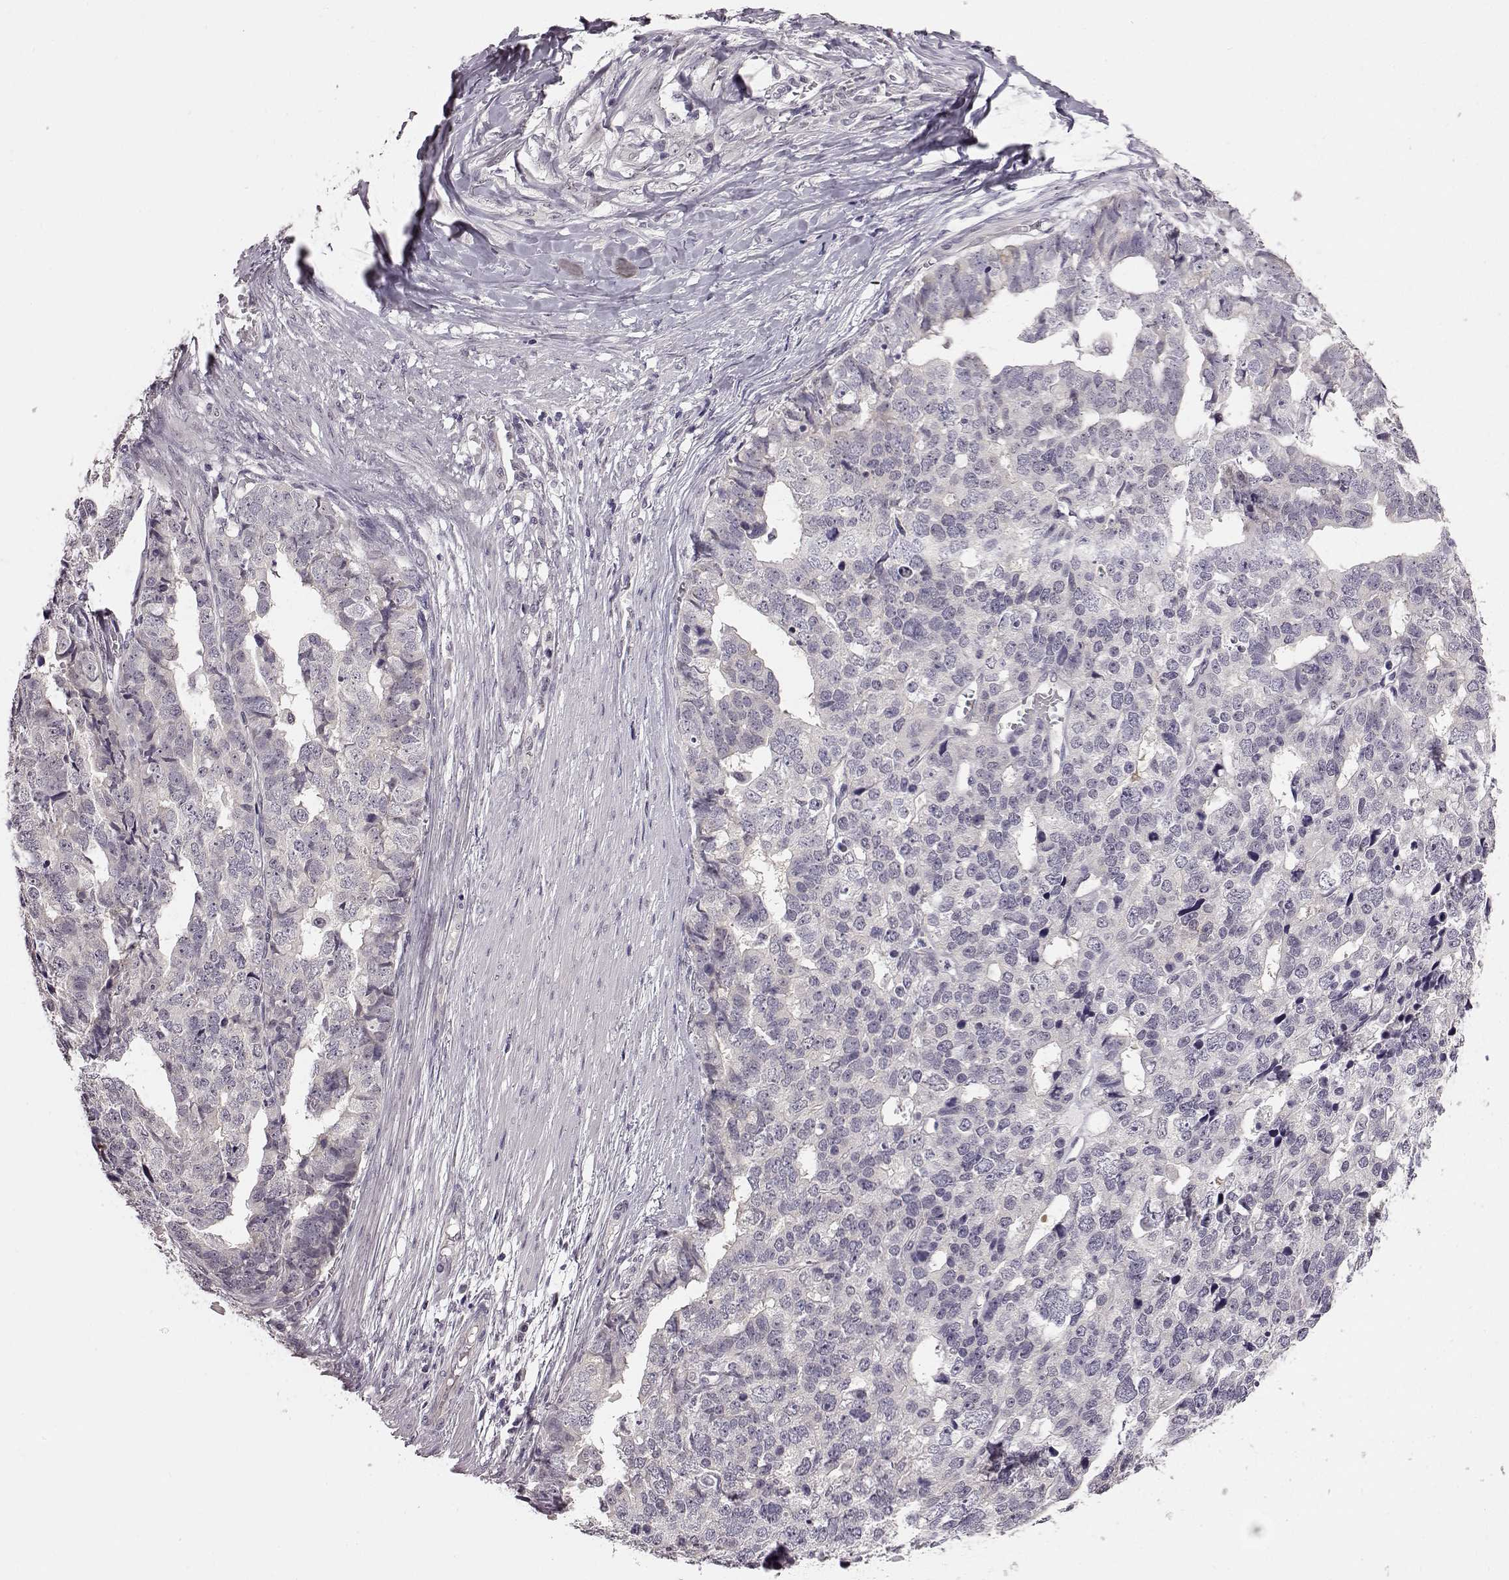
{"staining": {"intensity": "negative", "quantity": "none", "location": "none"}, "tissue": "stomach cancer", "cell_type": "Tumor cells", "image_type": "cancer", "snomed": [{"axis": "morphology", "description": "Adenocarcinoma, NOS"}, {"axis": "topography", "description": "Stomach"}], "caption": "Tumor cells show no significant positivity in stomach adenocarcinoma.", "gene": "C10orf62", "patient": {"sex": "male", "age": 69}}